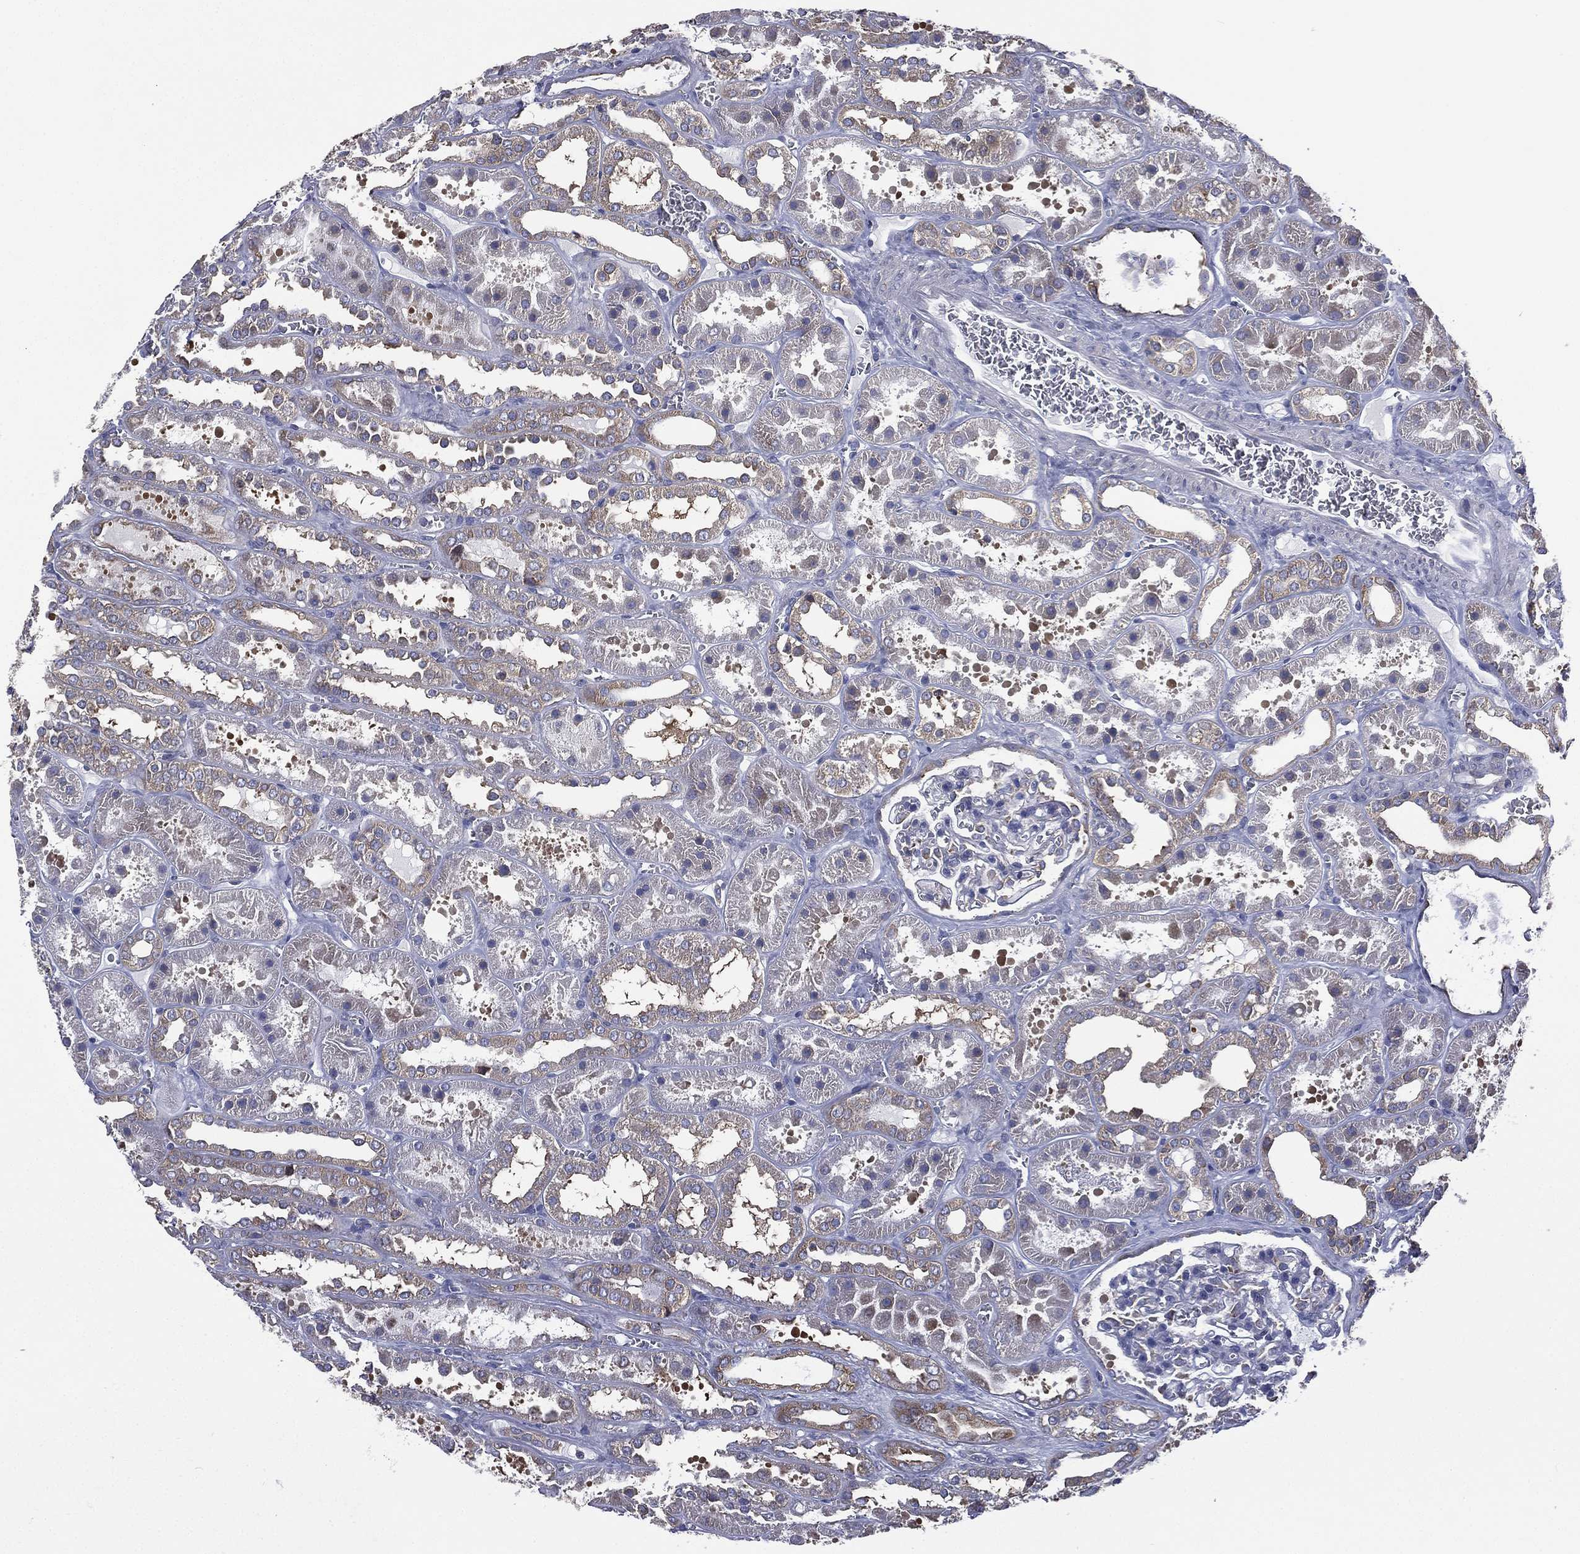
{"staining": {"intensity": "weak", "quantity": "<25%", "location": "cytoplasmic/membranous"}, "tissue": "kidney", "cell_type": "Cells in glomeruli", "image_type": "normal", "snomed": [{"axis": "morphology", "description": "Normal tissue, NOS"}, {"axis": "topography", "description": "Kidney"}], "caption": "Image shows no significant protein expression in cells in glomeruli of benign kidney.", "gene": "FARSA", "patient": {"sex": "female", "age": 41}}